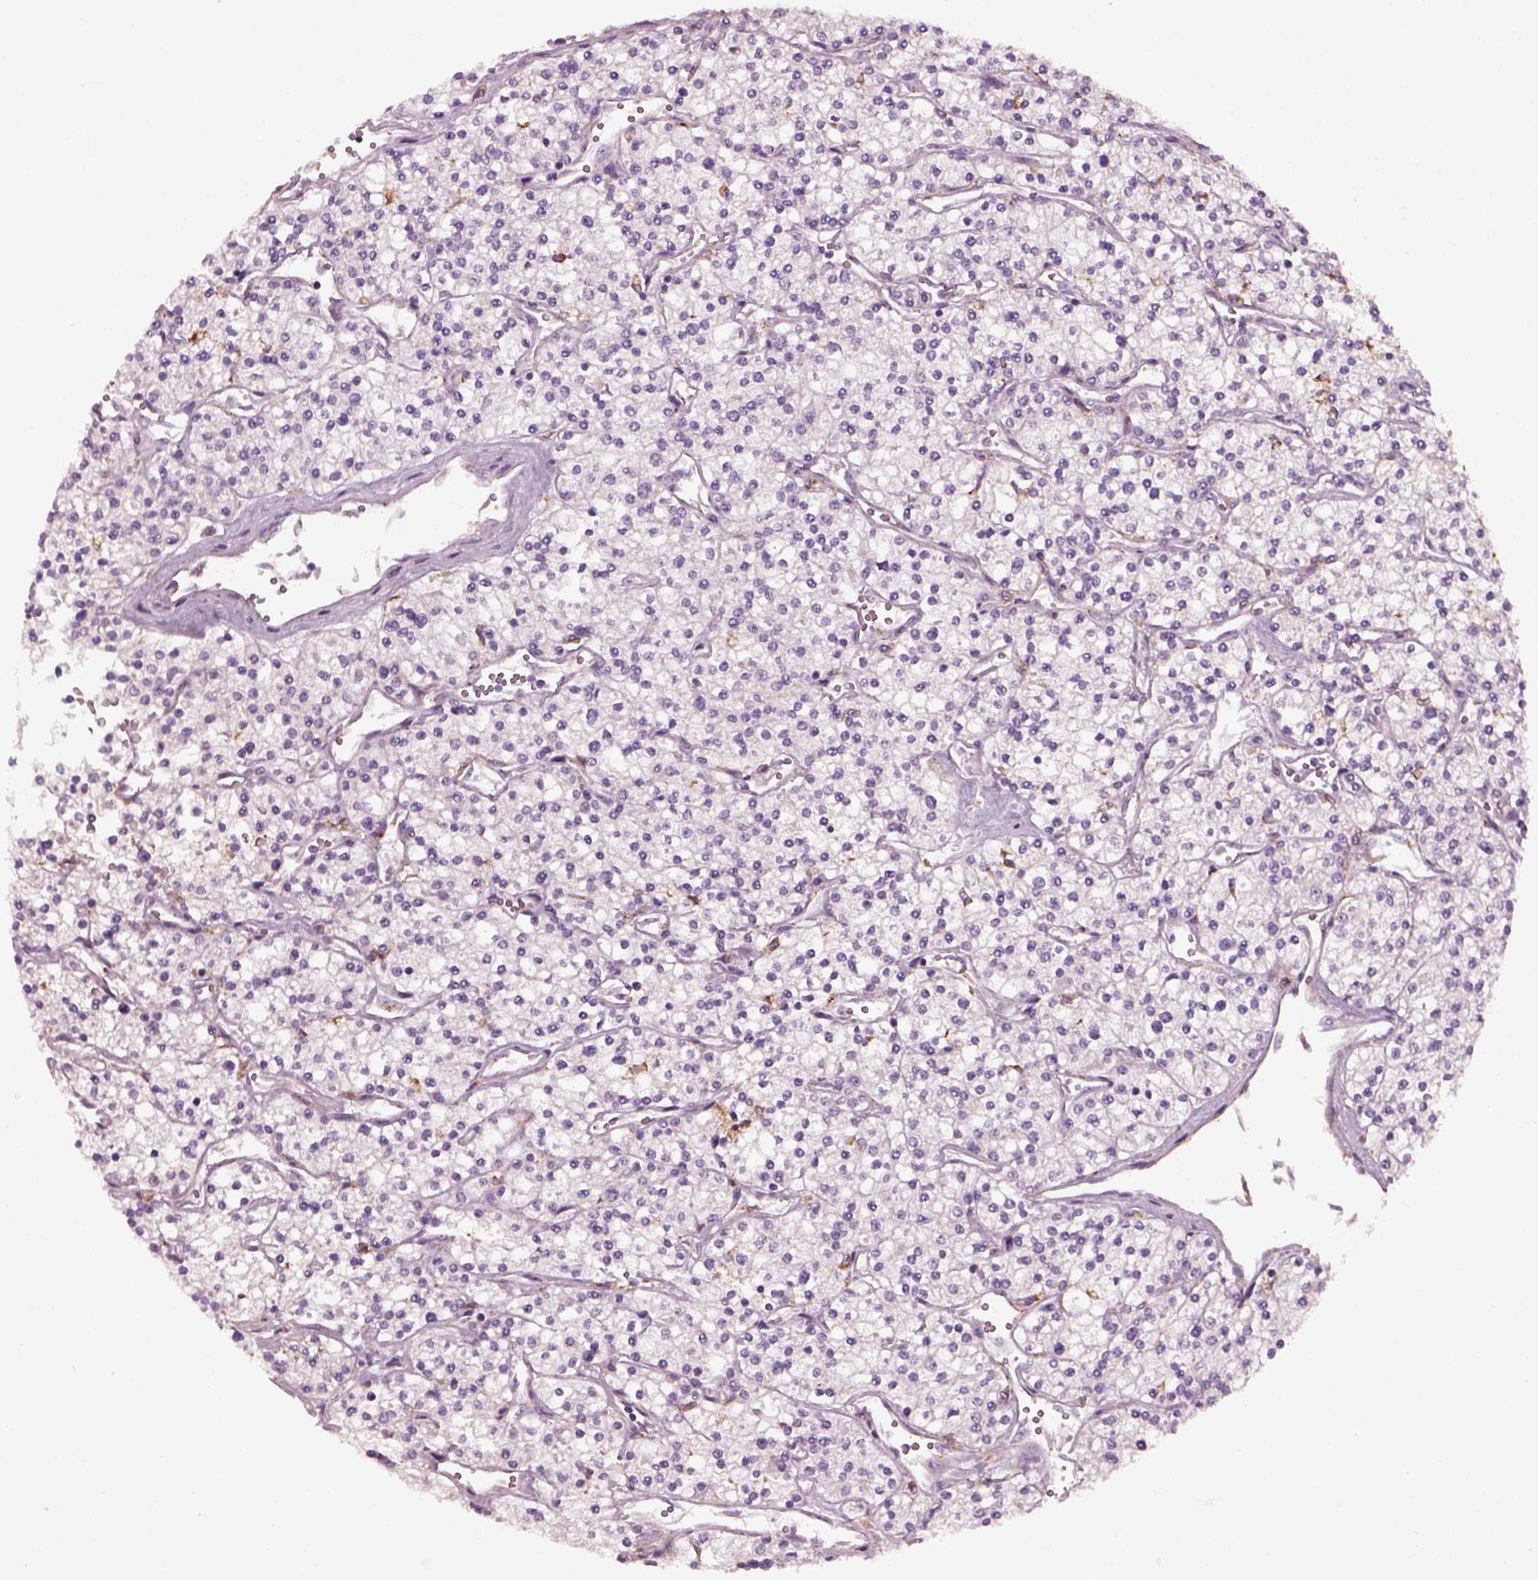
{"staining": {"intensity": "negative", "quantity": "none", "location": "none"}, "tissue": "renal cancer", "cell_type": "Tumor cells", "image_type": "cancer", "snomed": [{"axis": "morphology", "description": "Adenocarcinoma, NOS"}, {"axis": "topography", "description": "Kidney"}], "caption": "This photomicrograph is of renal cancer stained with immunohistochemistry to label a protein in brown with the nuclei are counter-stained blue. There is no expression in tumor cells.", "gene": "TMEM231", "patient": {"sex": "male", "age": 80}}